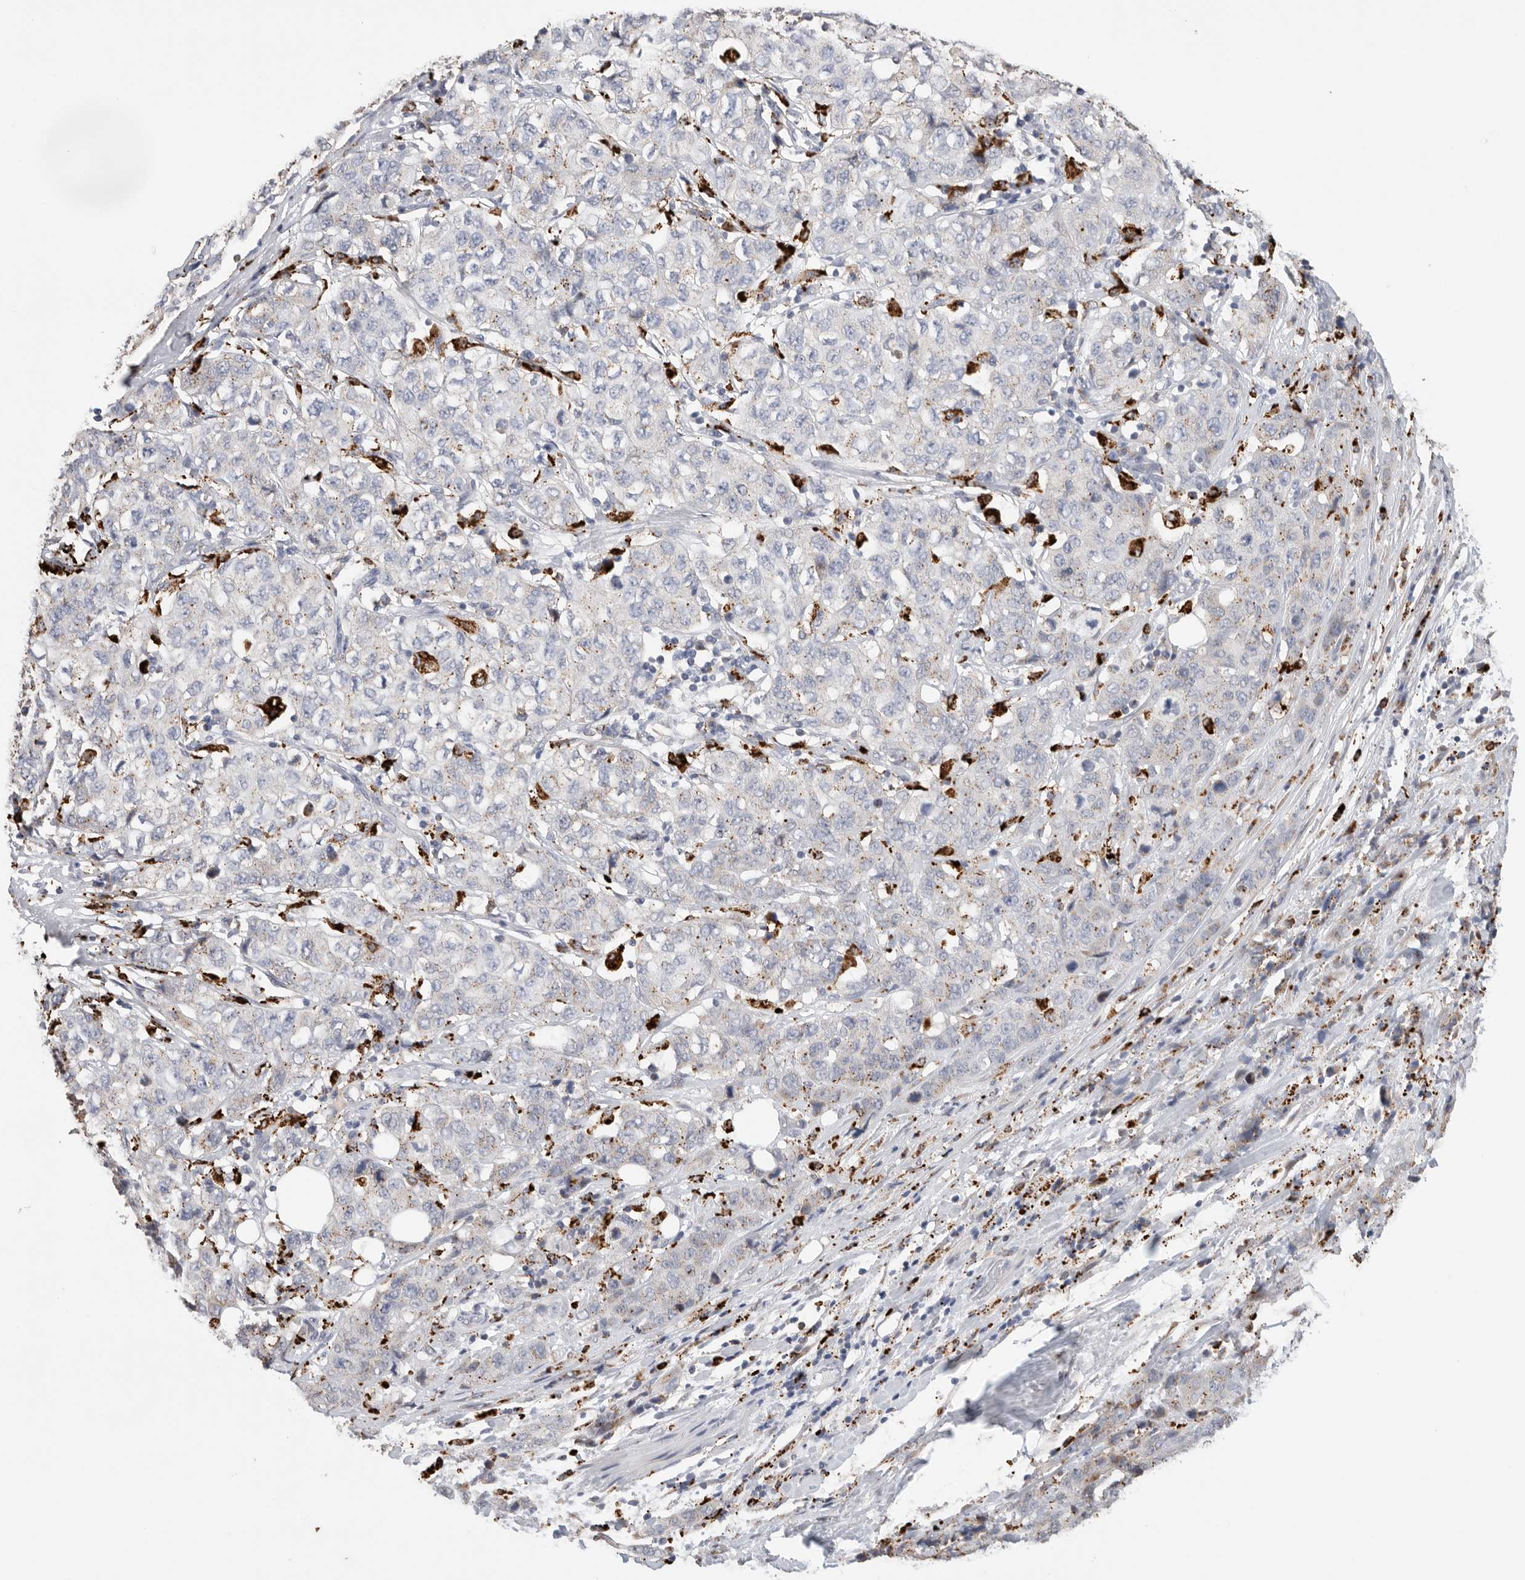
{"staining": {"intensity": "weak", "quantity": "25%-75%", "location": "cytoplasmic/membranous"}, "tissue": "stomach cancer", "cell_type": "Tumor cells", "image_type": "cancer", "snomed": [{"axis": "morphology", "description": "Adenocarcinoma, NOS"}, {"axis": "topography", "description": "Stomach"}], "caption": "Weak cytoplasmic/membranous staining is appreciated in approximately 25%-75% of tumor cells in stomach cancer (adenocarcinoma). (DAB (3,3'-diaminobenzidine) IHC with brightfield microscopy, high magnification).", "gene": "GGH", "patient": {"sex": "male", "age": 48}}